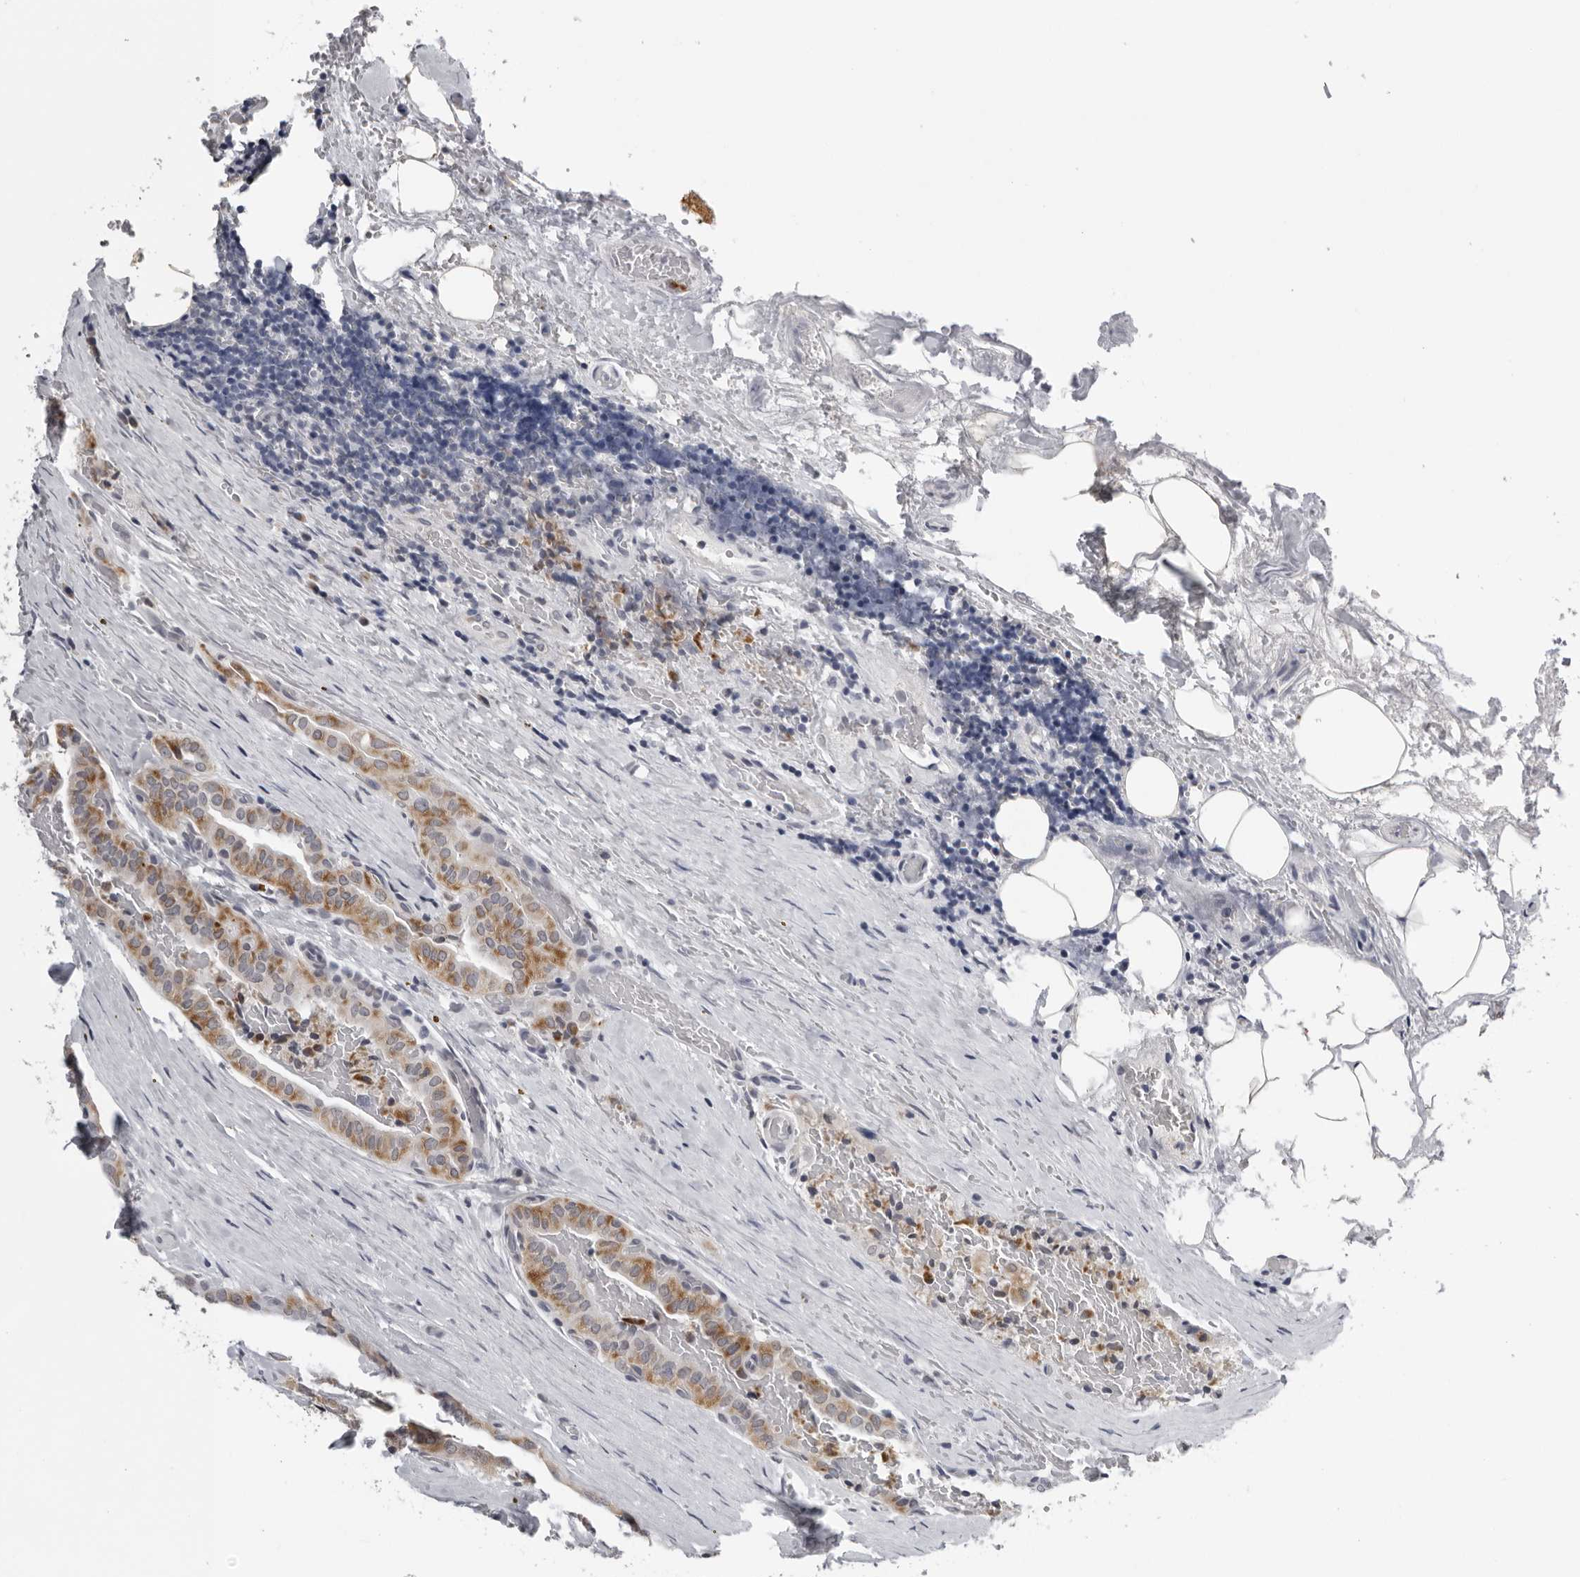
{"staining": {"intensity": "moderate", "quantity": "25%-75%", "location": "cytoplasmic/membranous"}, "tissue": "thyroid cancer", "cell_type": "Tumor cells", "image_type": "cancer", "snomed": [{"axis": "morphology", "description": "Papillary adenocarcinoma, NOS"}, {"axis": "topography", "description": "Thyroid gland"}], "caption": "The micrograph exhibits staining of thyroid cancer (papillary adenocarcinoma), revealing moderate cytoplasmic/membranous protein positivity (brown color) within tumor cells.", "gene": "CPT2", "patient": {"sex": "male", "age": 77}}